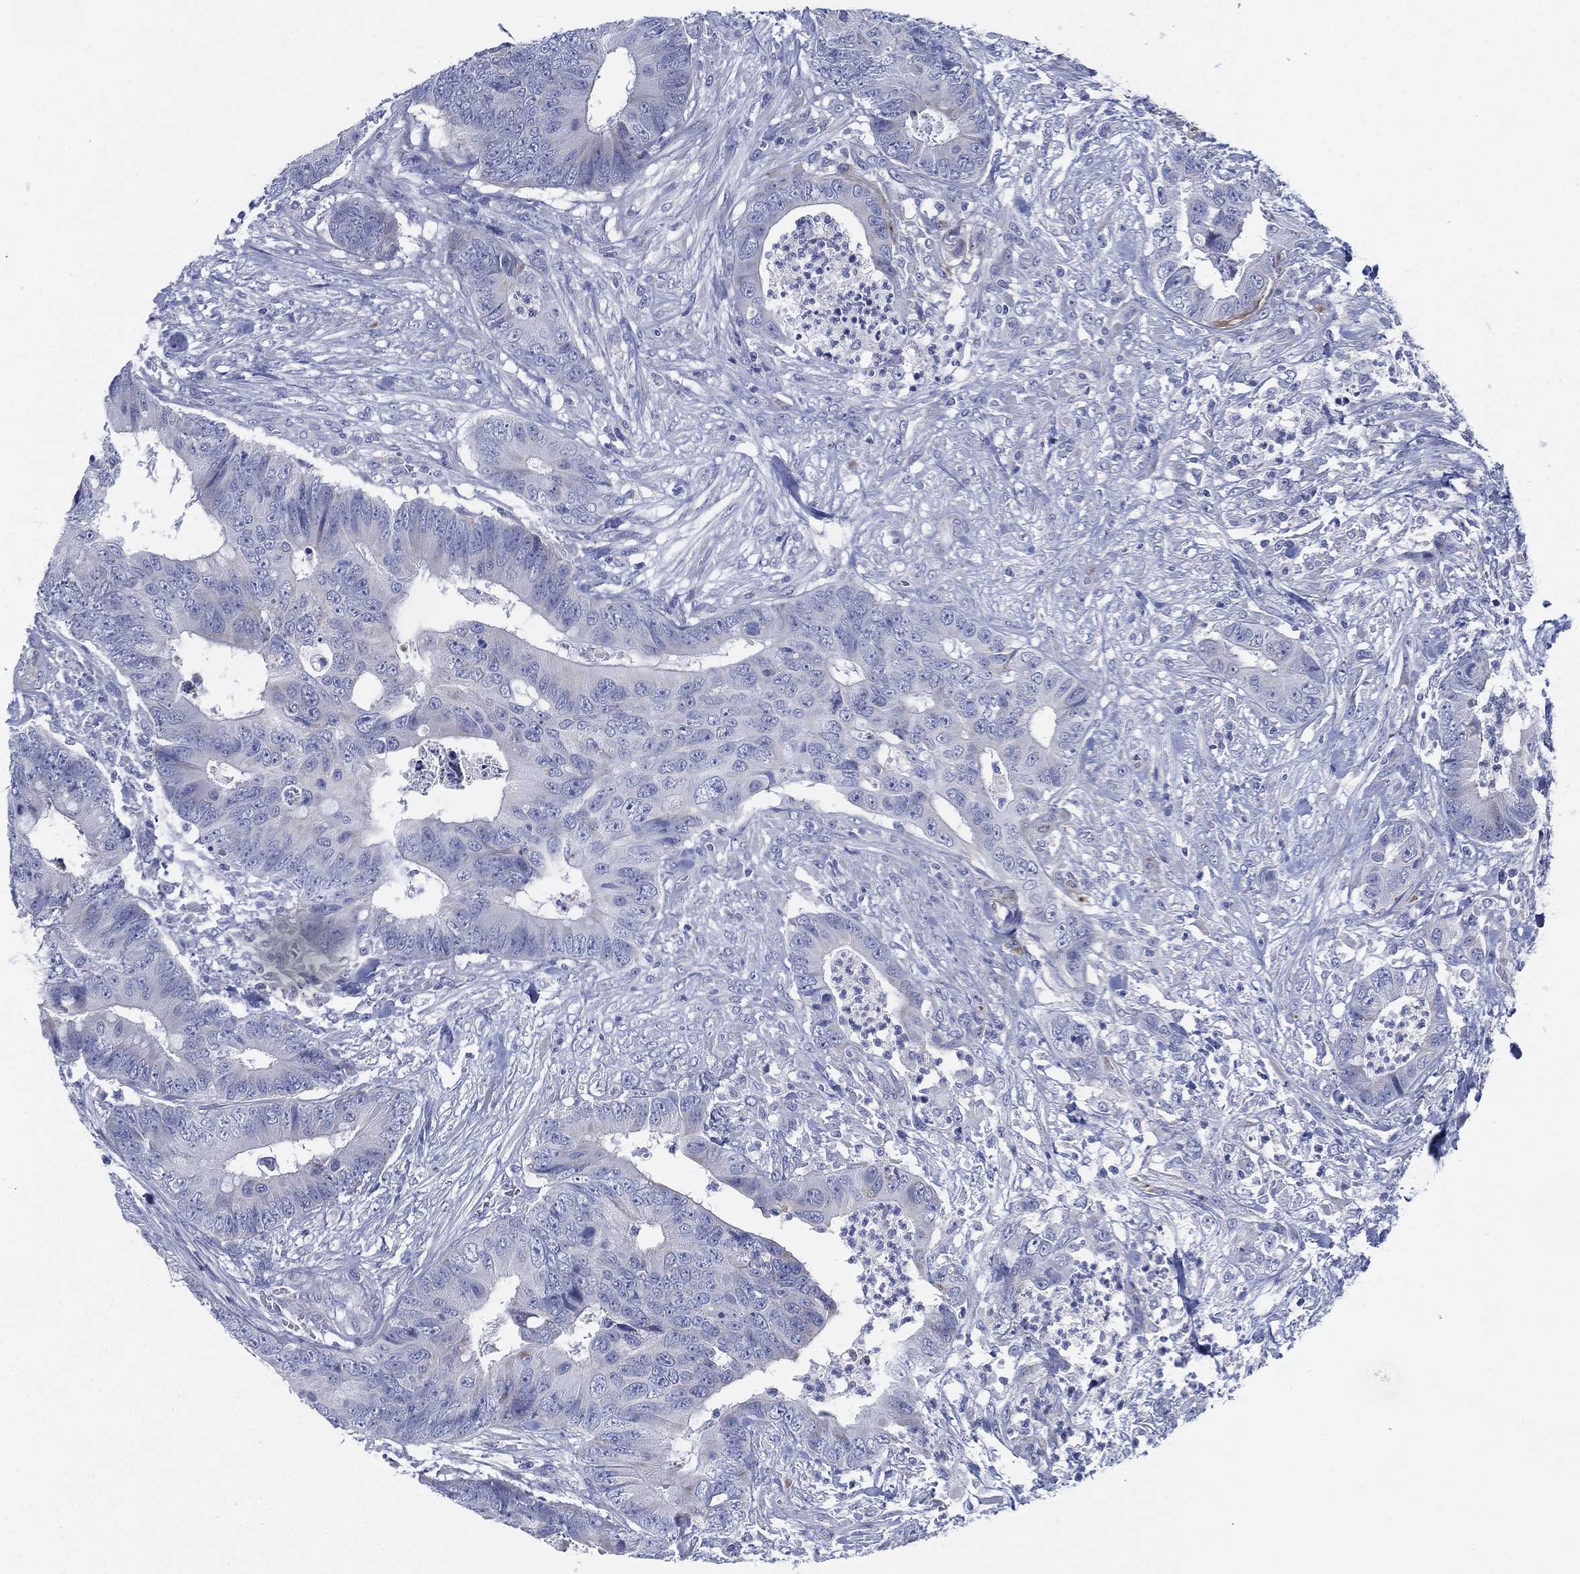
{"staining": {"intensity": "negative", "quantity": "none", "location": "none"}, "tissue": "colorectal cancer", "cell_type": "Tumor cells", "image_type": "cancer", "snomed": [{"axis": "morphology", "description": "Adenocarcinoma, NOS"}, {"axis": "topography", "description": "Colon"}], "caption": "Immunohistochemistry (IHC) image of colorectal cancer stained for a protein (brown), which reveals no staining in tumor cells. (Brightfield microscopy of DAB (3,3'-diaminobenzidine) immunohistochemistry (IHC) at high magnification).", "gene": "ADAD2", "patient": {"sex": "male", "age": 84}}